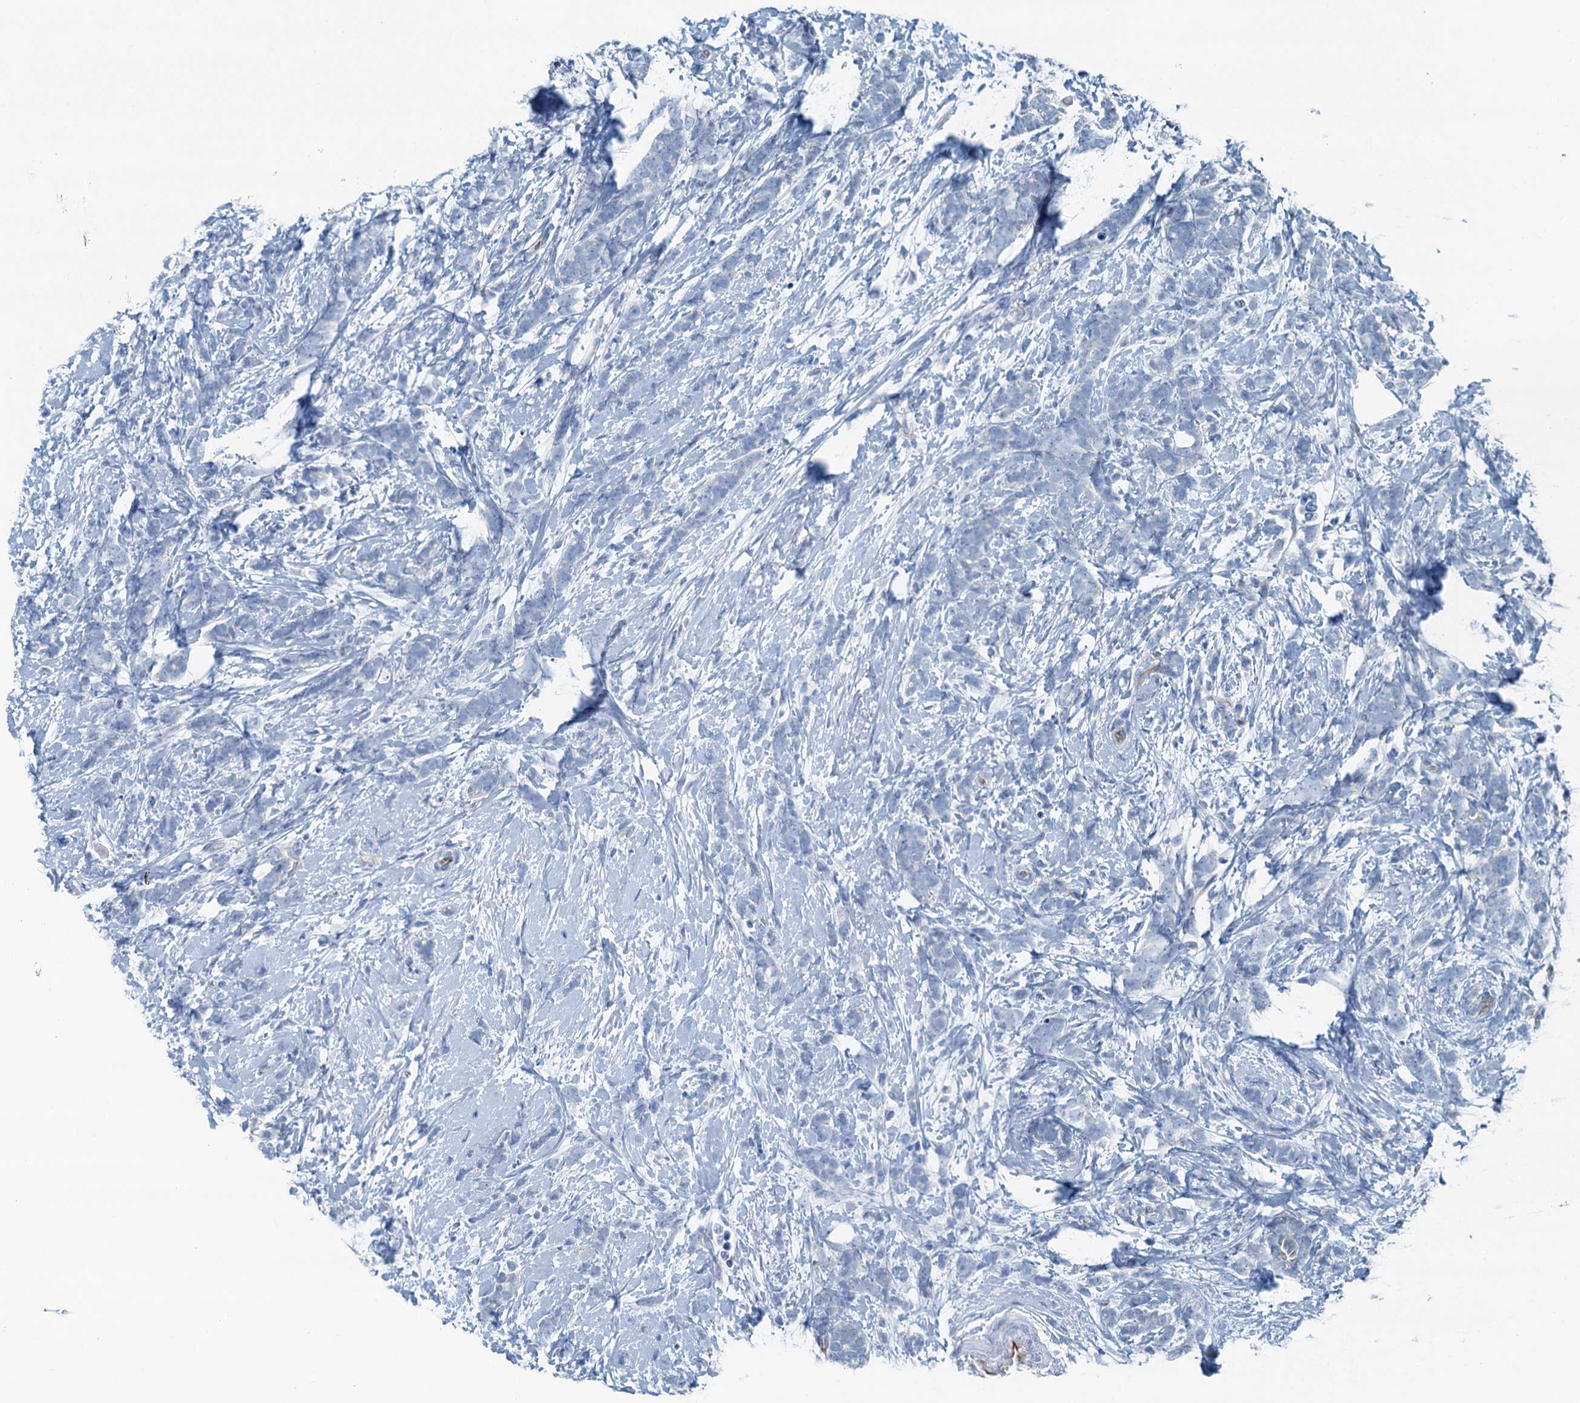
{"staining": {"intensity": "negative", "quantity": "none", "location": "none"}, "tissue": "breast cancer", "cell_type": "Tumor cells", "image_type": "cancer", "snomed": [{"axis": "morphology", "description": "Lobular carcinoma"}, {"axis": "topography", "description": "Breast"}], "caption": "Breast cancer was stained to show a protein in brown. There is no significant positivity in tumor cells.", "gene": "GFOD2", "patient": {"sex": "female", "age": 58}}